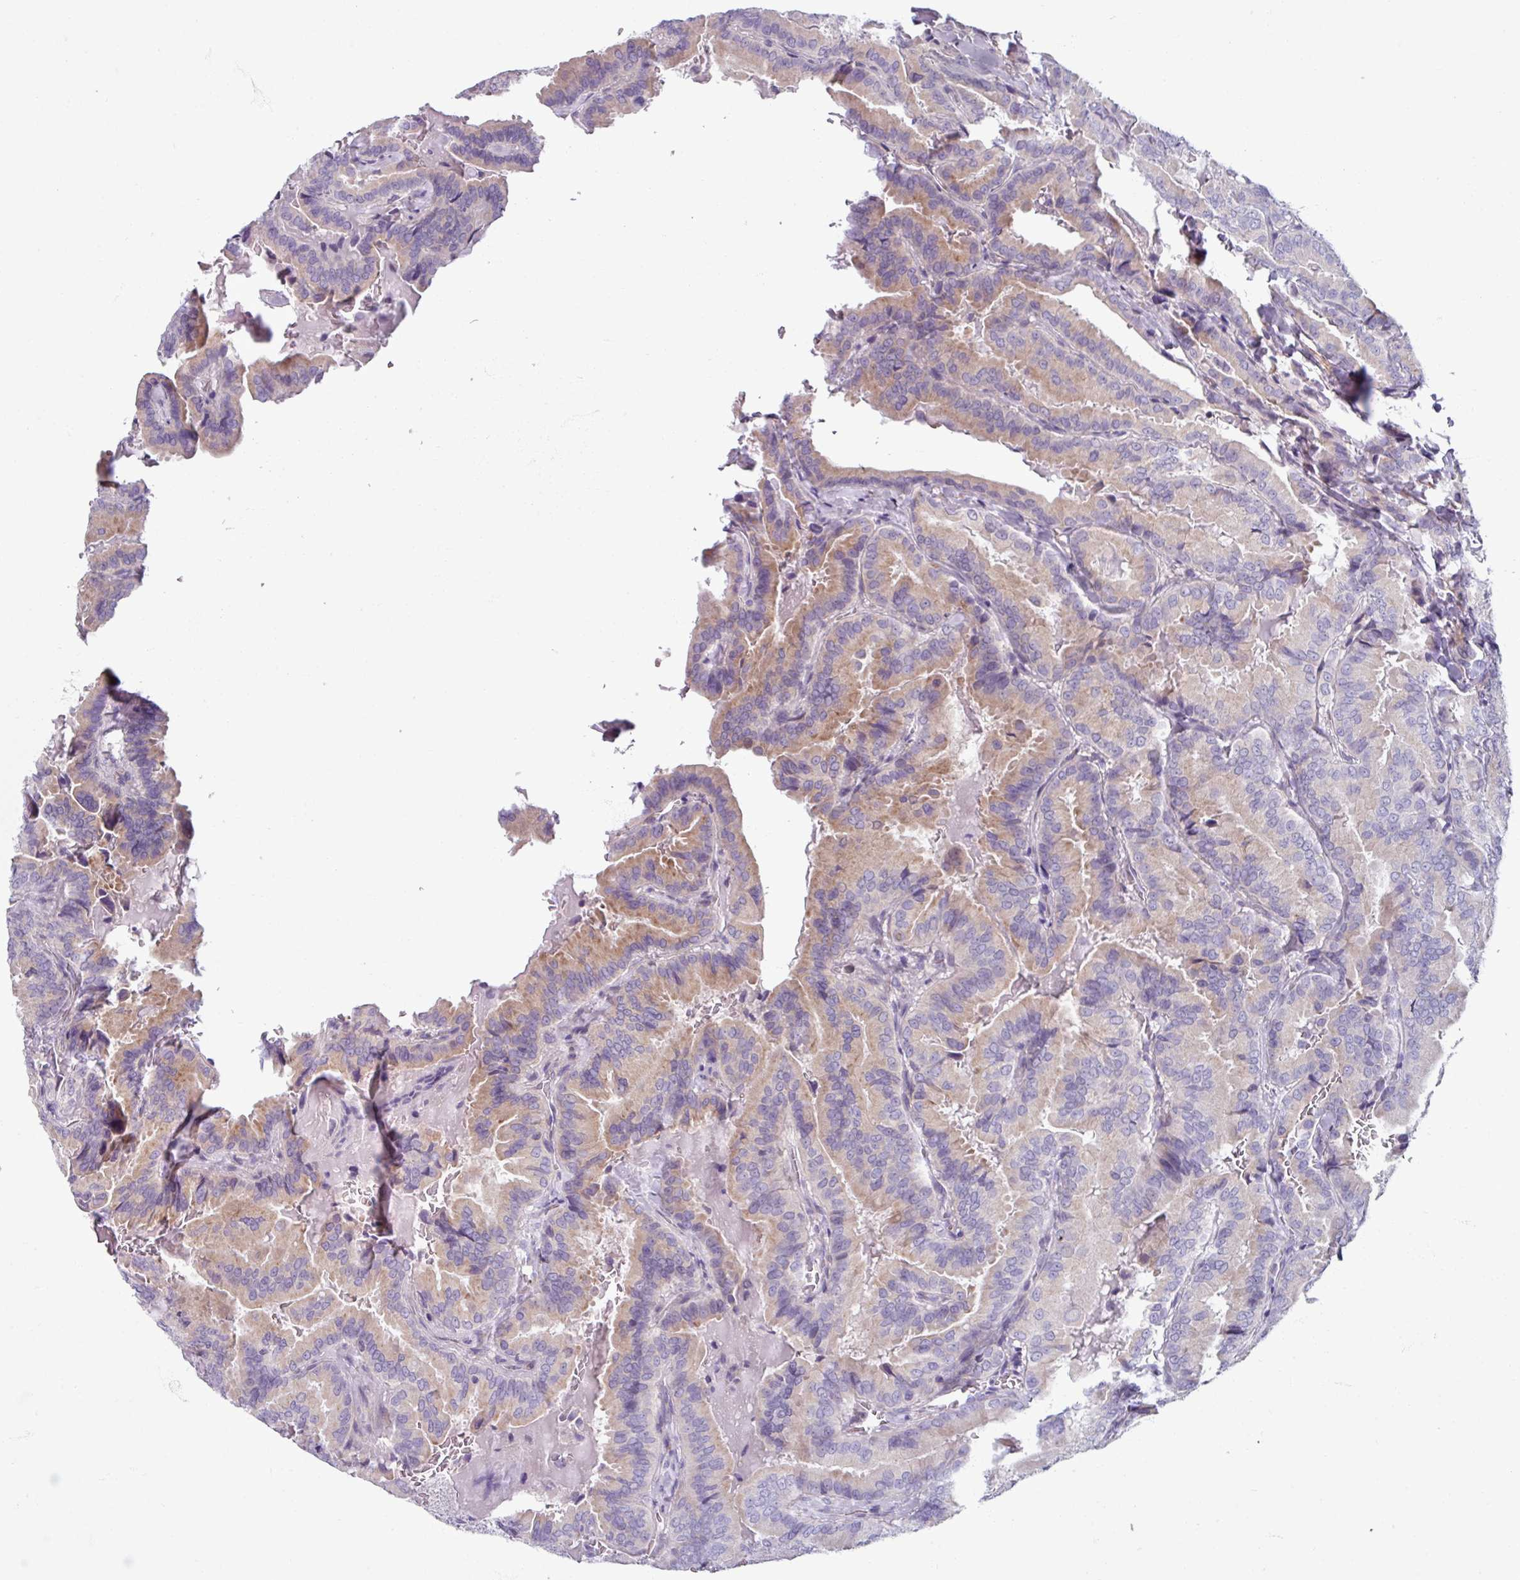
{"staining": {"intensity": "moderate", "quantity": "<25%", "location": "cytoplasmic/membranous"}, "tissue": "thyroid cancer", "cell_type": "Tumor cells", "image_type": "cancer", "snomed": [{"axis": "morphology", "description": "Papillary adenocarcinoma, NOS"}, {"axis": "topography", "description": "Thyroid gland"}], "caption": "Immunohistochemical staining of human thyroid cancer (papillary adenocarcinoma) reveals low levels of moderate cytoplasmic/membranous protein expression in about <25% of tumor cells.", "gene": "SMIM11", "patient": {"sex": "male", "age": 61}}